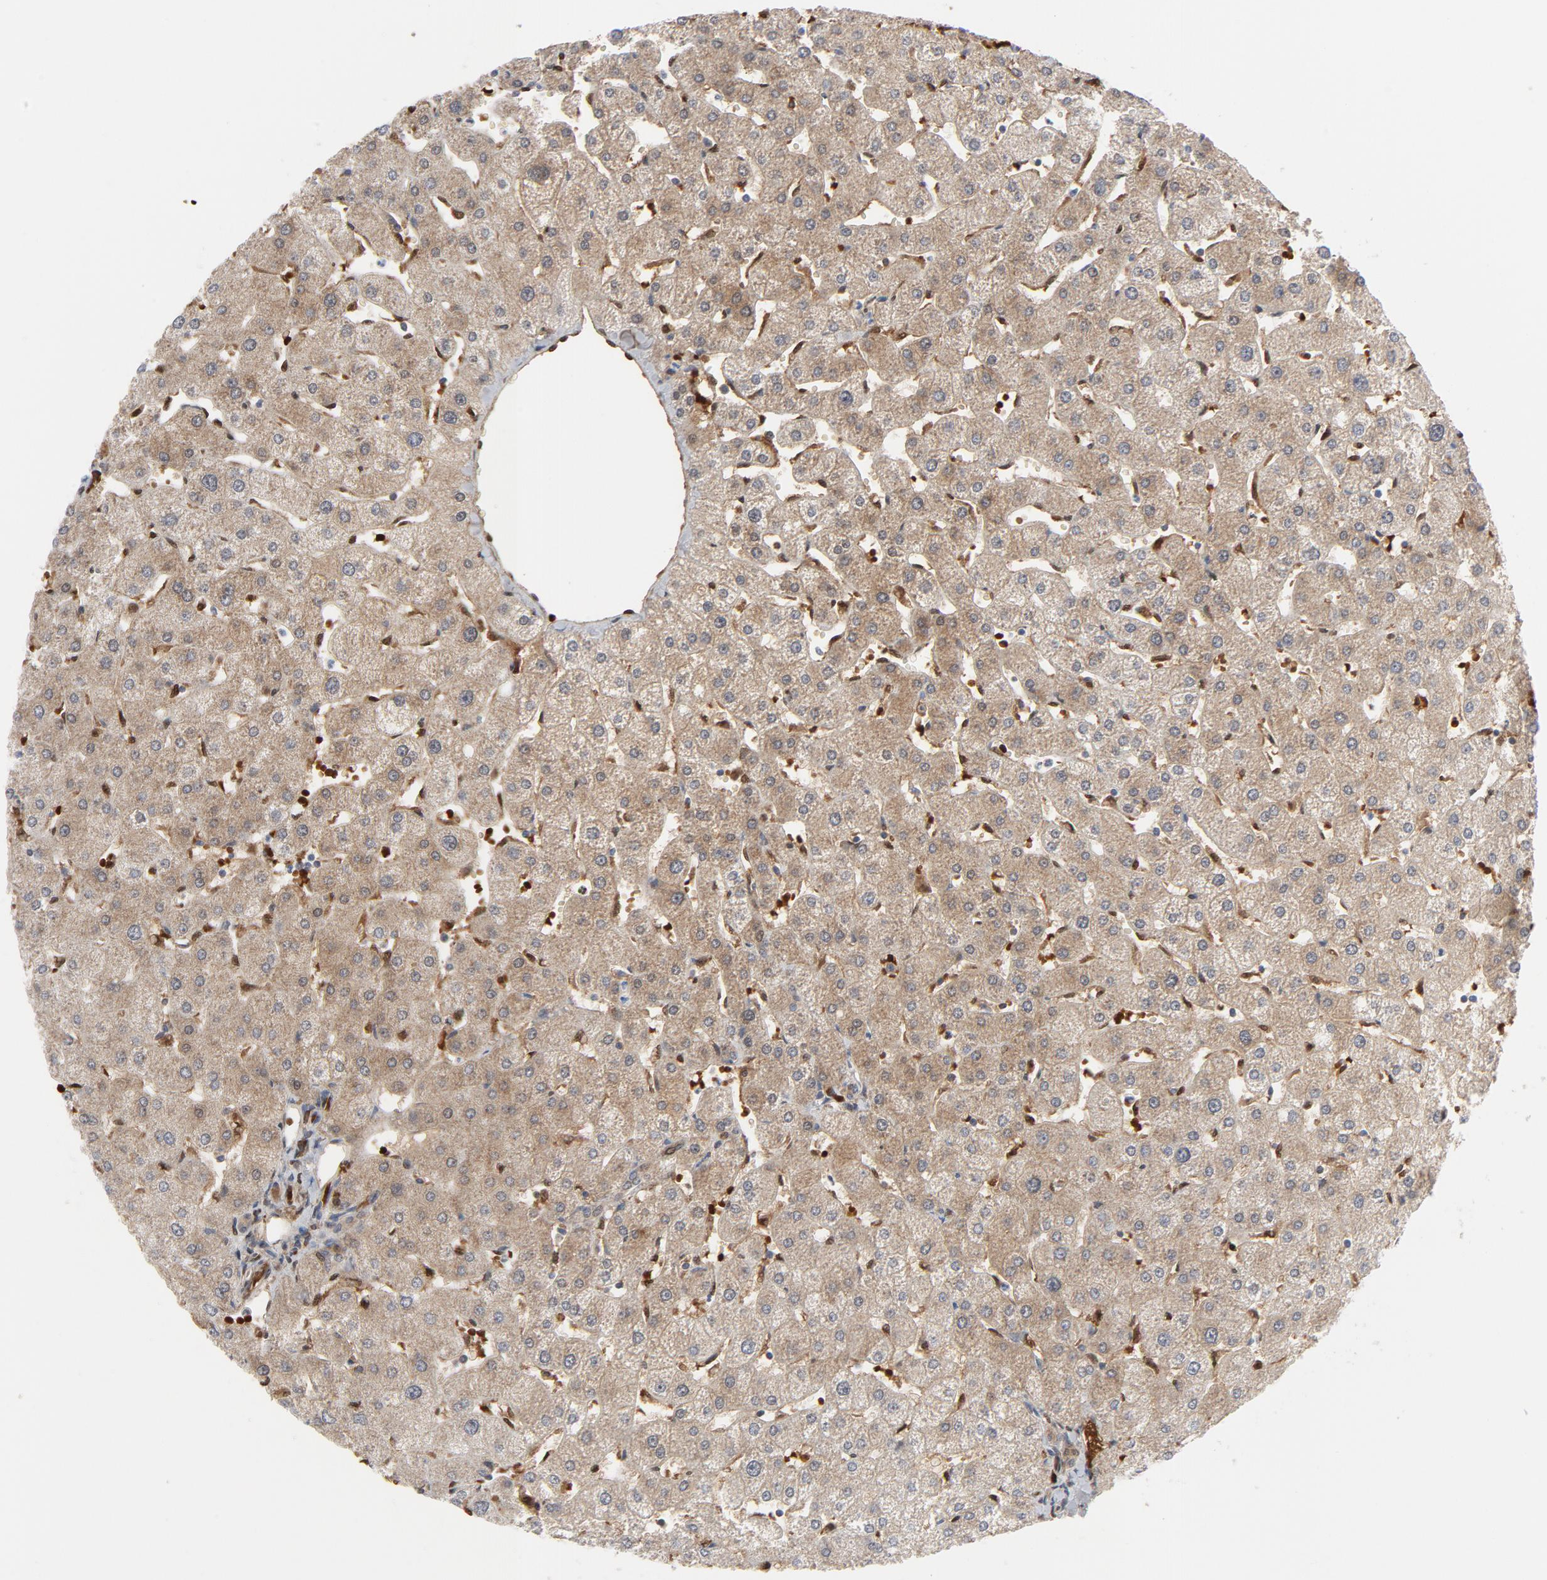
{"staining": {"intensity": "weak", "quantity": ">75%", "location": "cytoplasmic/membranous"}, "tissue": "liver", "cell_type": "Cholangiocytes", "image_type": "normal", "snomed": [{"axis": "morphology", "description": "Normal tissue, NOS"}, {"axis": "topography", "description": "Liver"}], "caption": "High-magnification brightfield microscopy of unremarkable liver stained with DAB (3,3'-diaminobenzidine) (brown) and counterstained with hematoxylin (blue). cholangiocytes exhibit weak cytoplasmic/membranous expression is appreciated in approximately>75% of cells.", "gene": "PRDX1", "patient": {"sex": "male", "age": 67}}